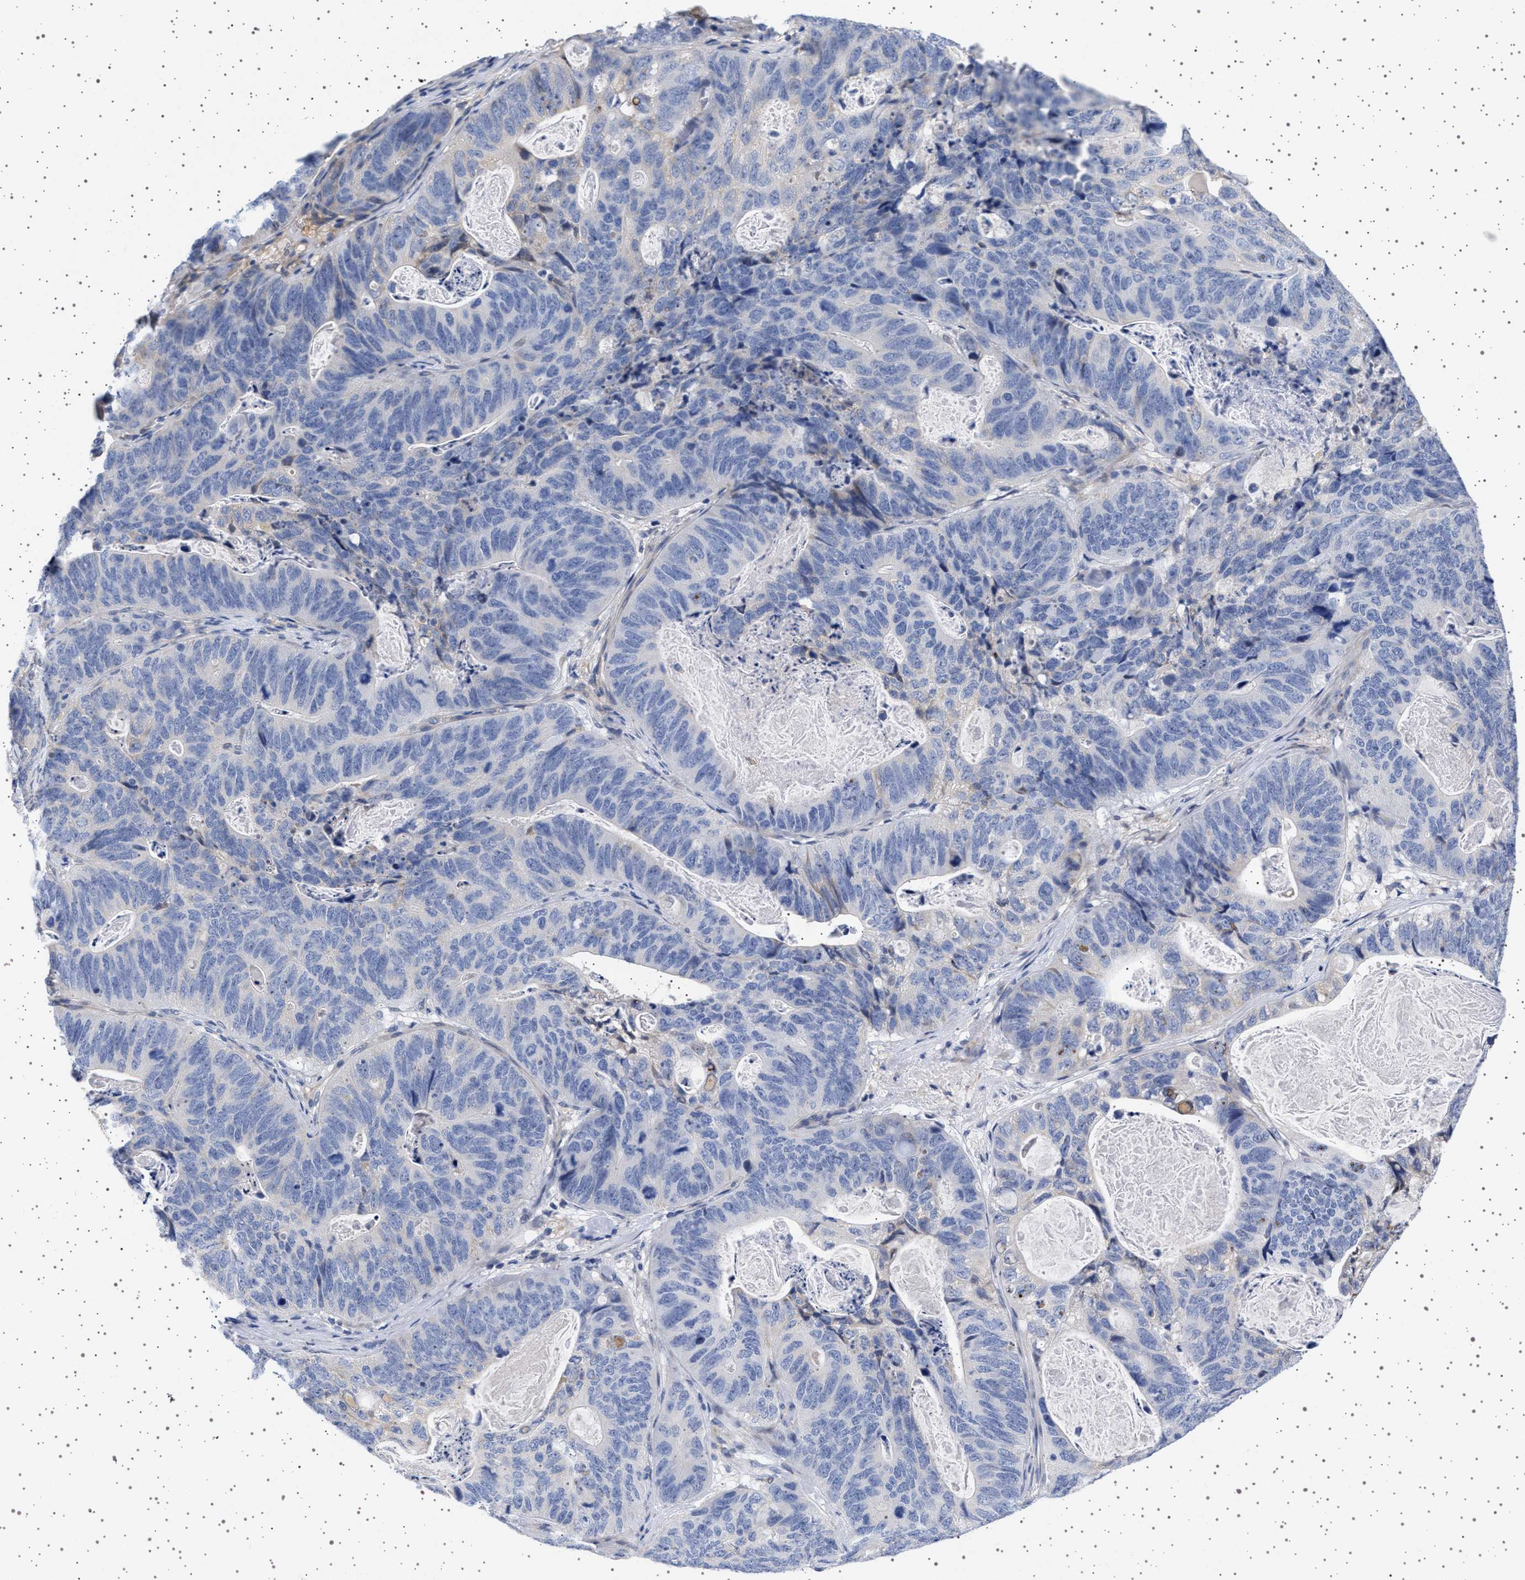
{"staining": {"intensity": "negative", "quantity": "none", "location": "none"}, "tissue": "stomach cancer", "cell_type": "Tumor cells", "image_type": "cancer", "snomed": [{"axis": "morphology", "description": "Normal tissue, NOS"}, {"axis": "morphology", "description": "Adenocarcinoma, NOS"}, {"axis": "topography", "description": "Stomach"}], "caption": "This is an immunohistochemistry micrograph of human stomach cancer. There is no staining in tumor cells.", "gene": "TRMT10B", "patient": {"sex": "female", "age": 89}}